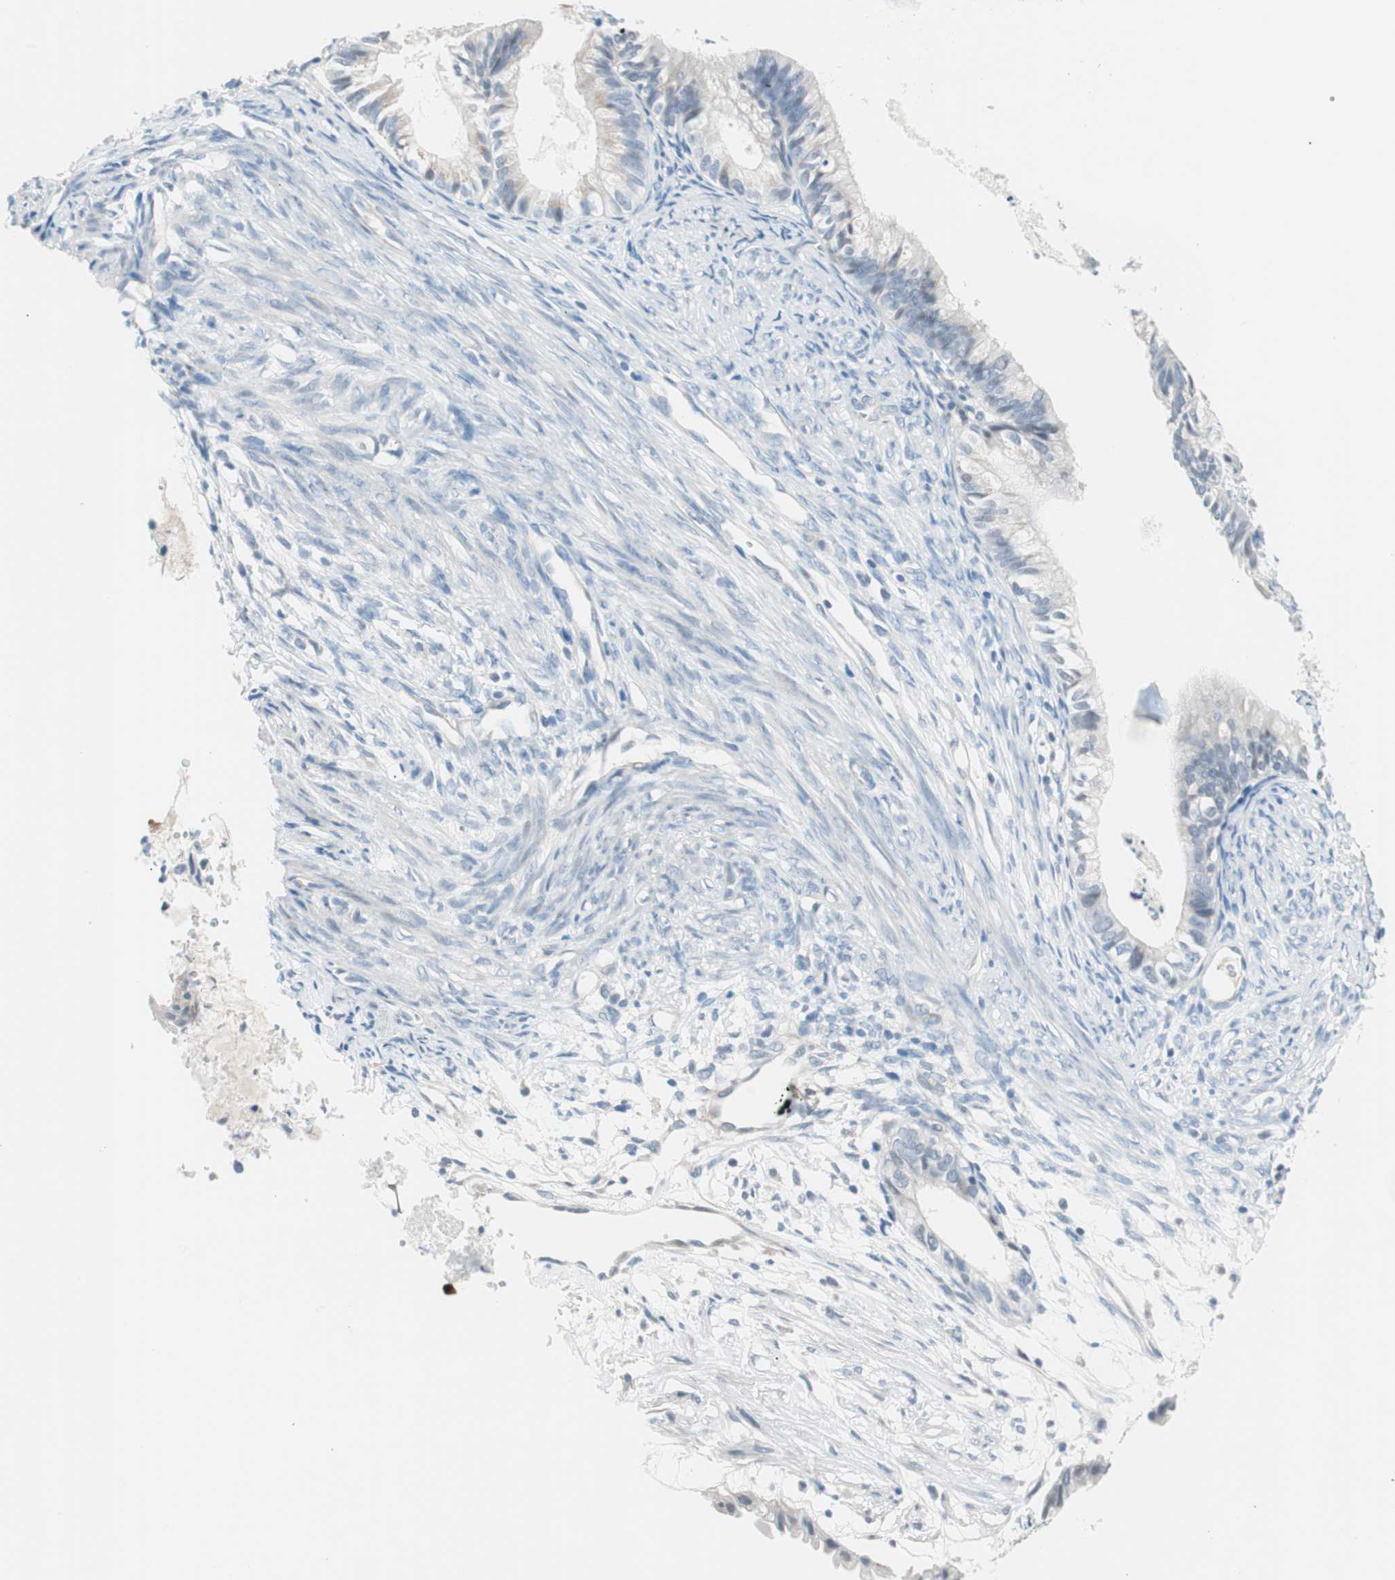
{"staining": {"intensity": "weak", "quantity": "25%-75%", "location": "cytoplasmic/membranous"}, "tissue": "cervical cancer", "cell_type": "Tumor cells", "image_type": "cancer", "snomed": [{"axis": "morphology", "description": "Normal tissue, NOS"}, {"axis": "morphology", "description": "Adenocarcinoma, NOS"}, {"axis": "topography", "description": "Cervix"}, {"axis": "topography", "description": "Endometrium"}], "caption": "Human cervical adenocarcinoma stained with a protein marker shows weak staining in tumor cells.", "gene": "VIL1", "patient": {"sex": "female", "age": 86}}